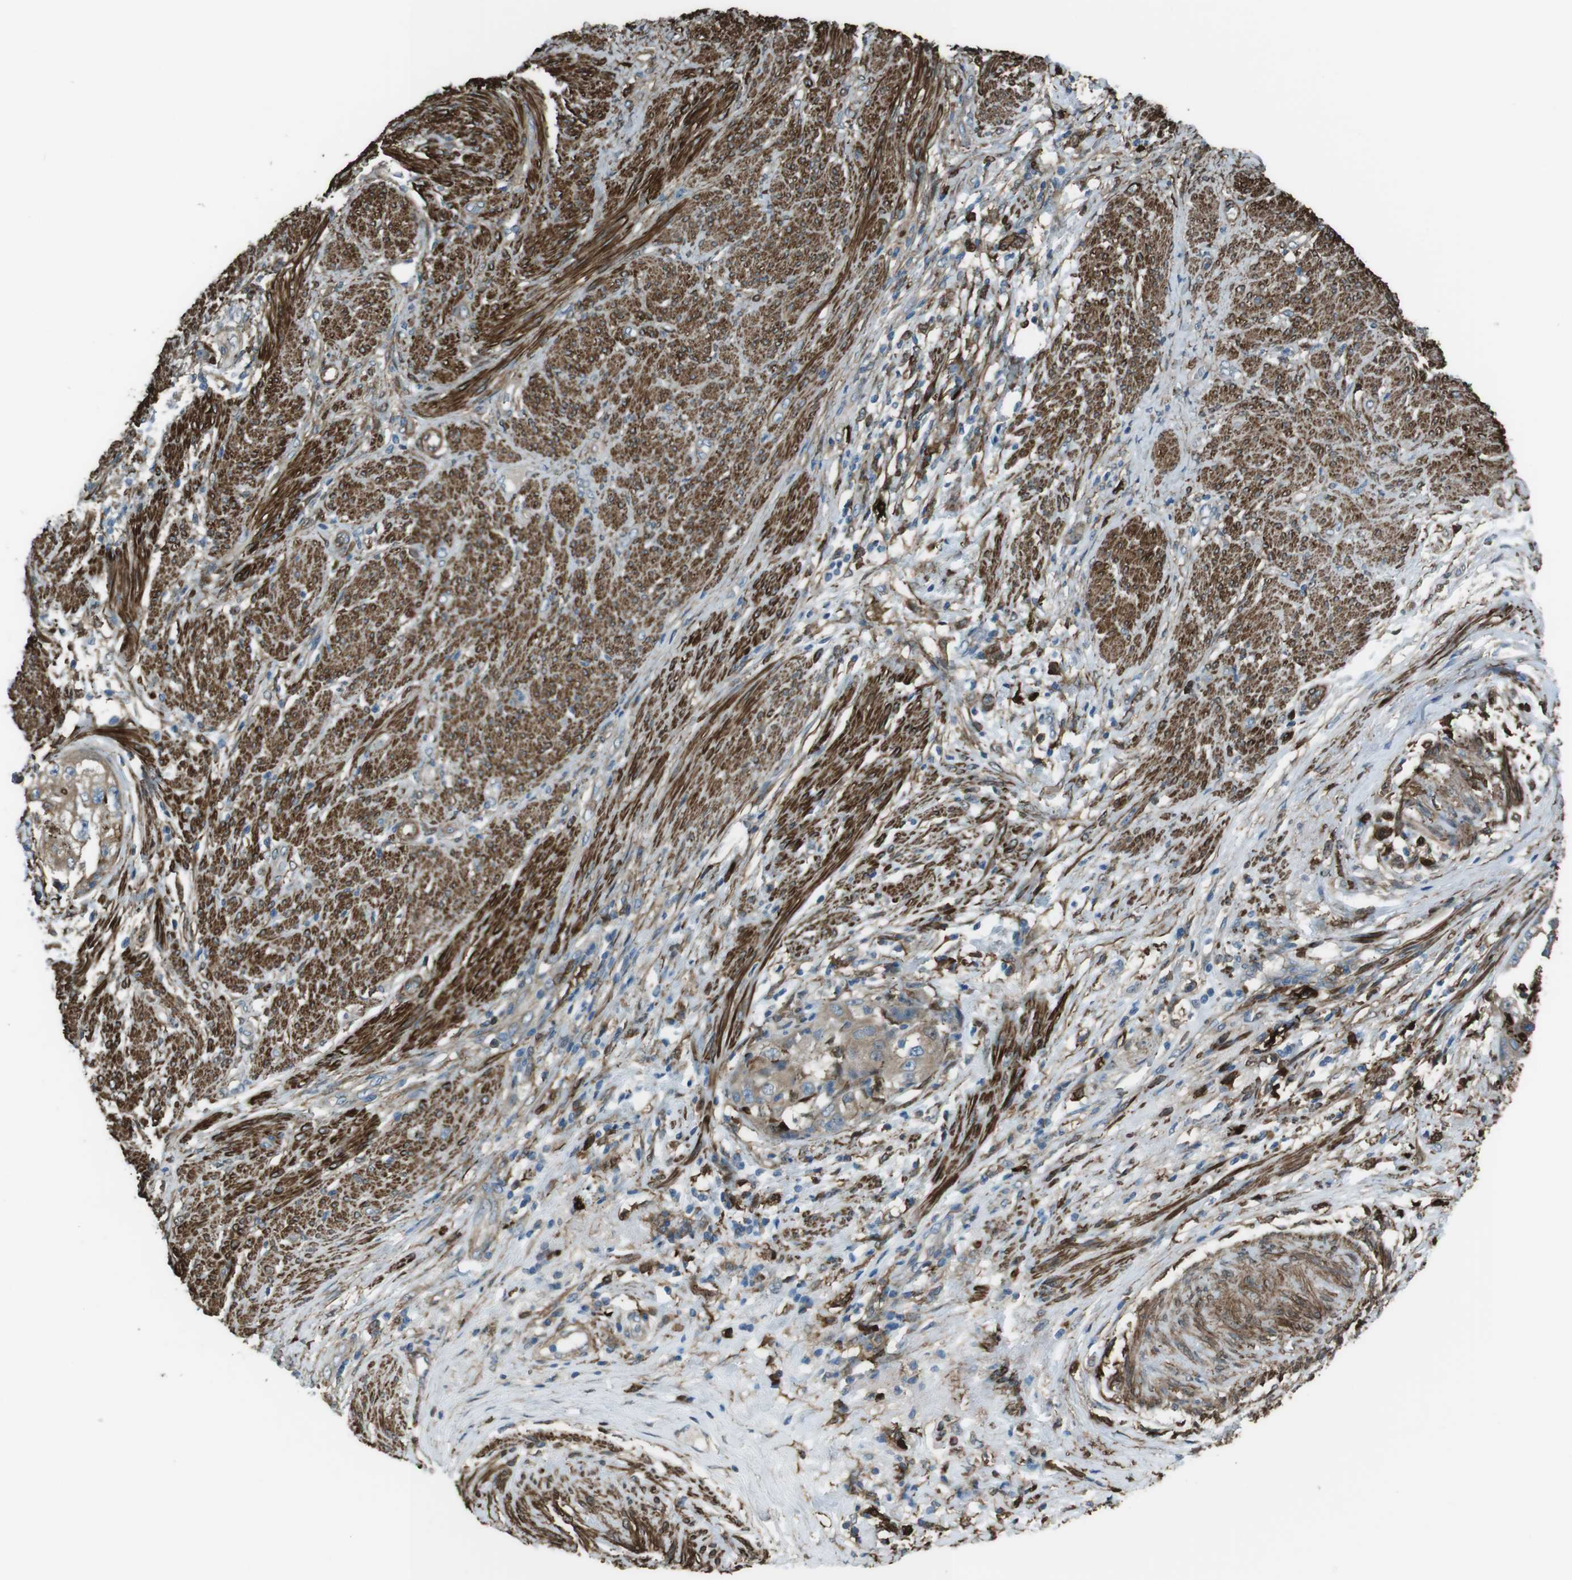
{"staining": {"intensity": "moderate", "quantity": ">75%", "location": "cytoplasmic/membranous"}, "tissue": "endometrial cancer", "cell_type": "Tumor cells", "image_type": "cancer", "snomed": [{"axis": "morphology", "description": "Adenocarcinoma, NOS"}, {"axis": "topography", "description": "Endometrium"}], "caption": "This is an image of immunohistochemistry staining of endometrial adenocarcinoma, which shows moderate staining in the cytoplasmic/membranous of tumor cells.", "gene": "SFT2D1", "patient": {"sex": "female", "age": 85}}